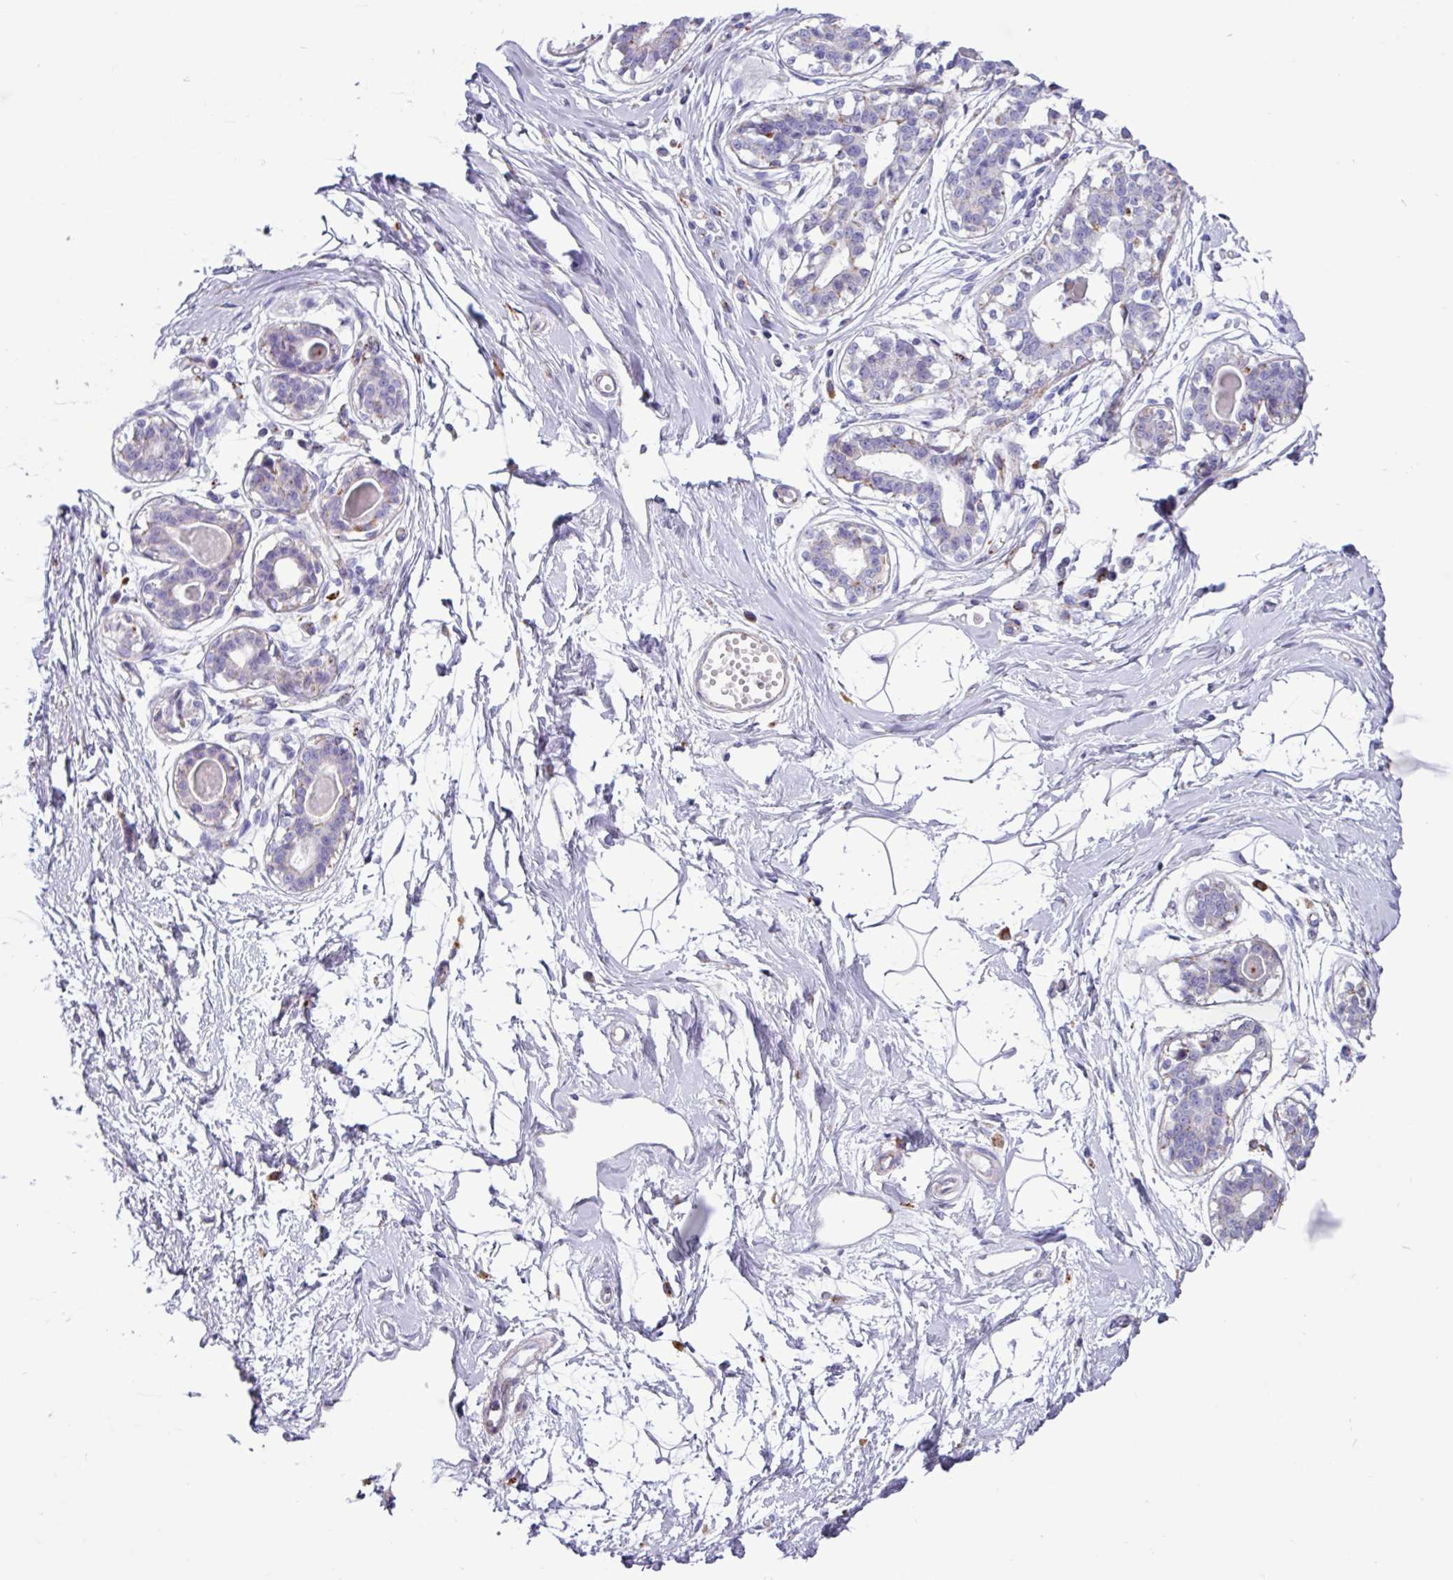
{"staining": {"intensity": "negative", "quantity": "none", "location": "none"}, "tissue": "breast", "cell_type": "Adipocytes", "image_type": "normal", "snomed": [{"axis": "morphology", "description": "Normal tissue, NOS"}, {"axis": "topography", "description": "Breast"}], "caption": "Adipocytes show no significant expression in unremarkable breast. (Brightfield microscopy of DAB IHC at high magnification).", "gene": "AMIGO2", "patient": {"sex": "female", "age": 45}}